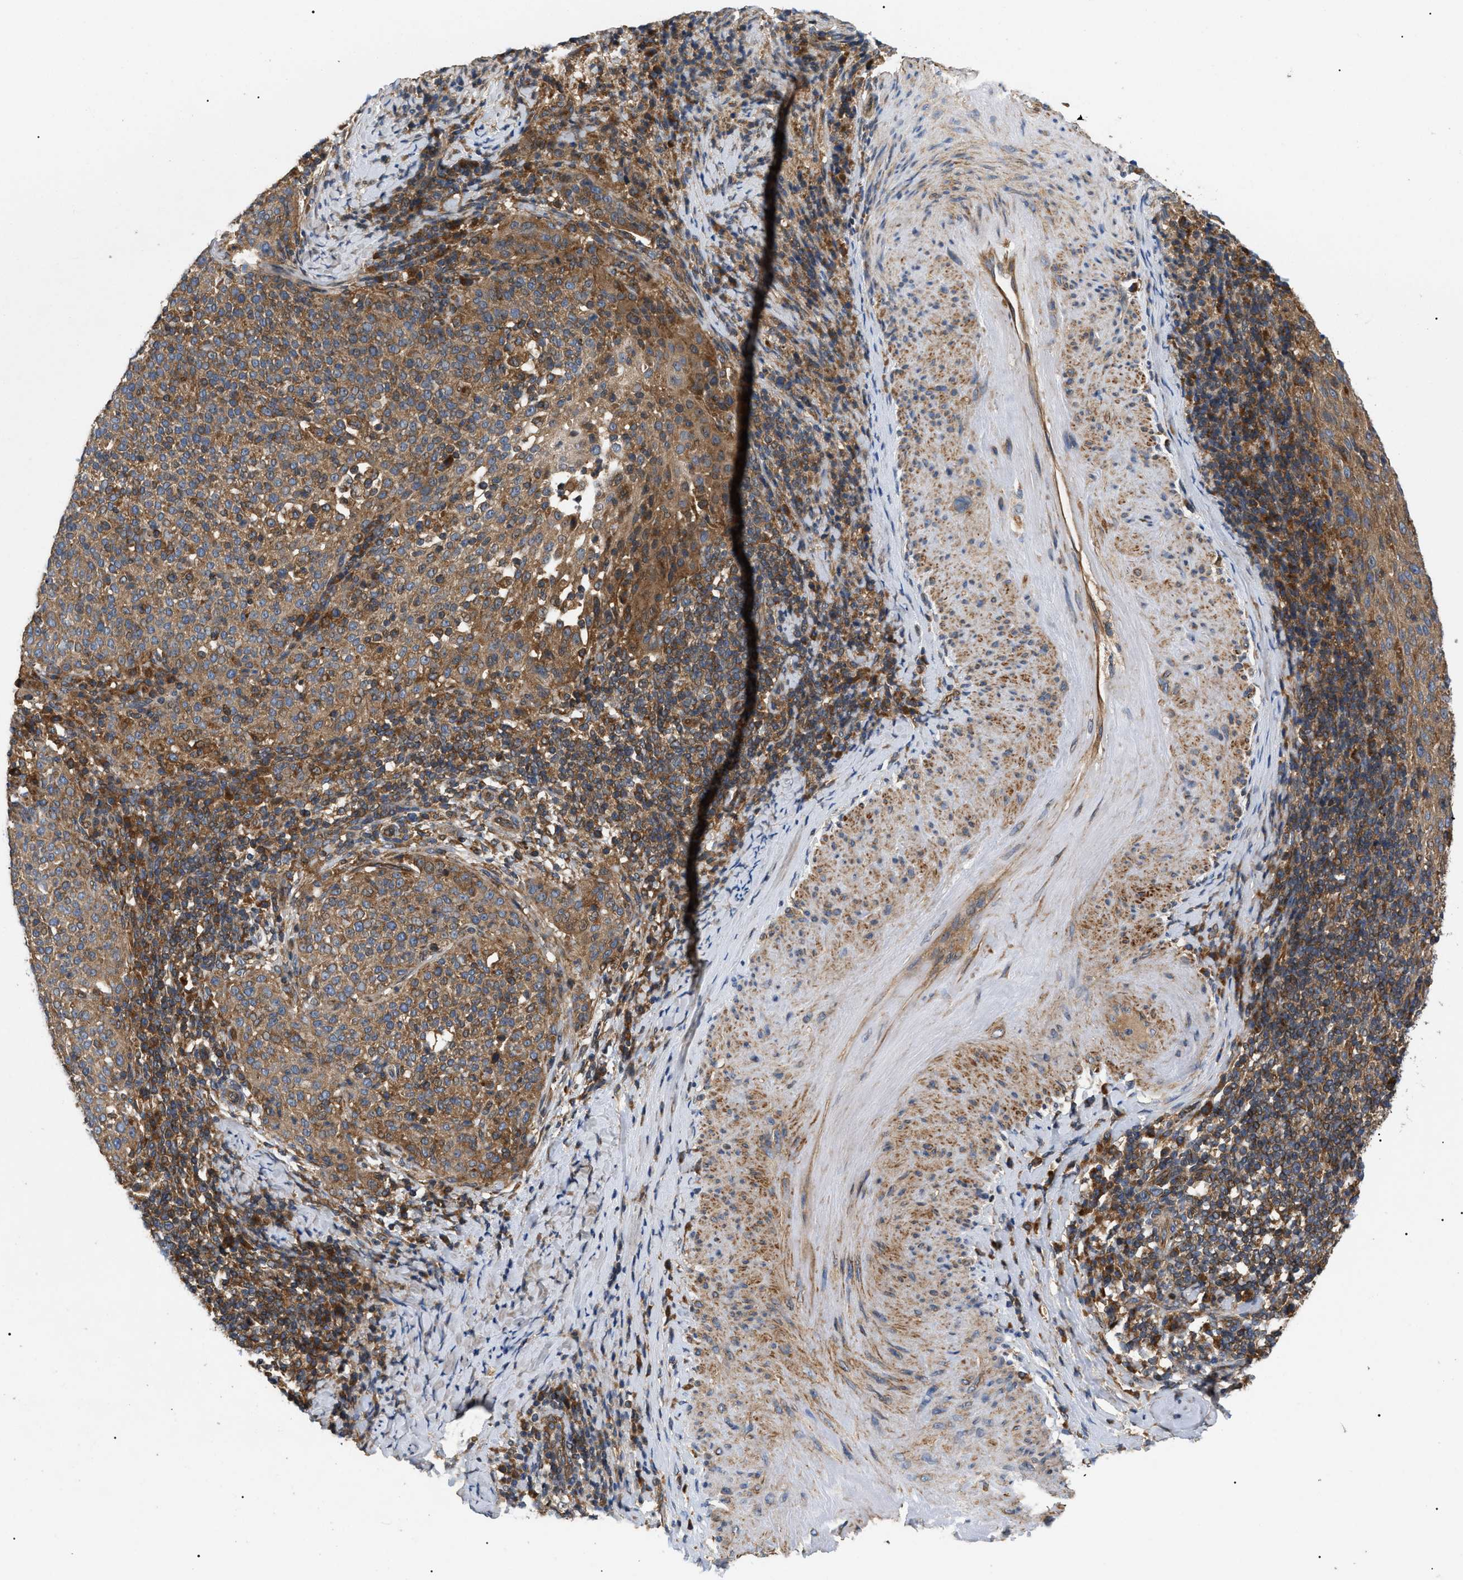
{"staining": {"intensity": "moderate", "quantity": ">75%", "location": "cytoplasmic/membranous"}, "tissue": "cervical cancer", "cell_type": "Tumor cells", "image_type": "cancer", "snomed": [{"axis": "morphology", "description": "Squamous cell carcinoma, NOS"}, {"axis": "topography", "description": "Cervix"}], "caption": "Immunohistochemistry staining of cervical squamous cell carcinoma, which displays medium levels of moderate cytoplasmic/membranous expression in approximately >75% of tumor cells indicating moderate cytoplasmic/membranous protein expression. The staining was performed using DAB (3,3'-diaminobenzidine) (brown) for protein detection and nuclei were counterstained in hematoxylin (blue).", "gene": "PPM1B", "patient": {"sex": "female", "age": 51}}